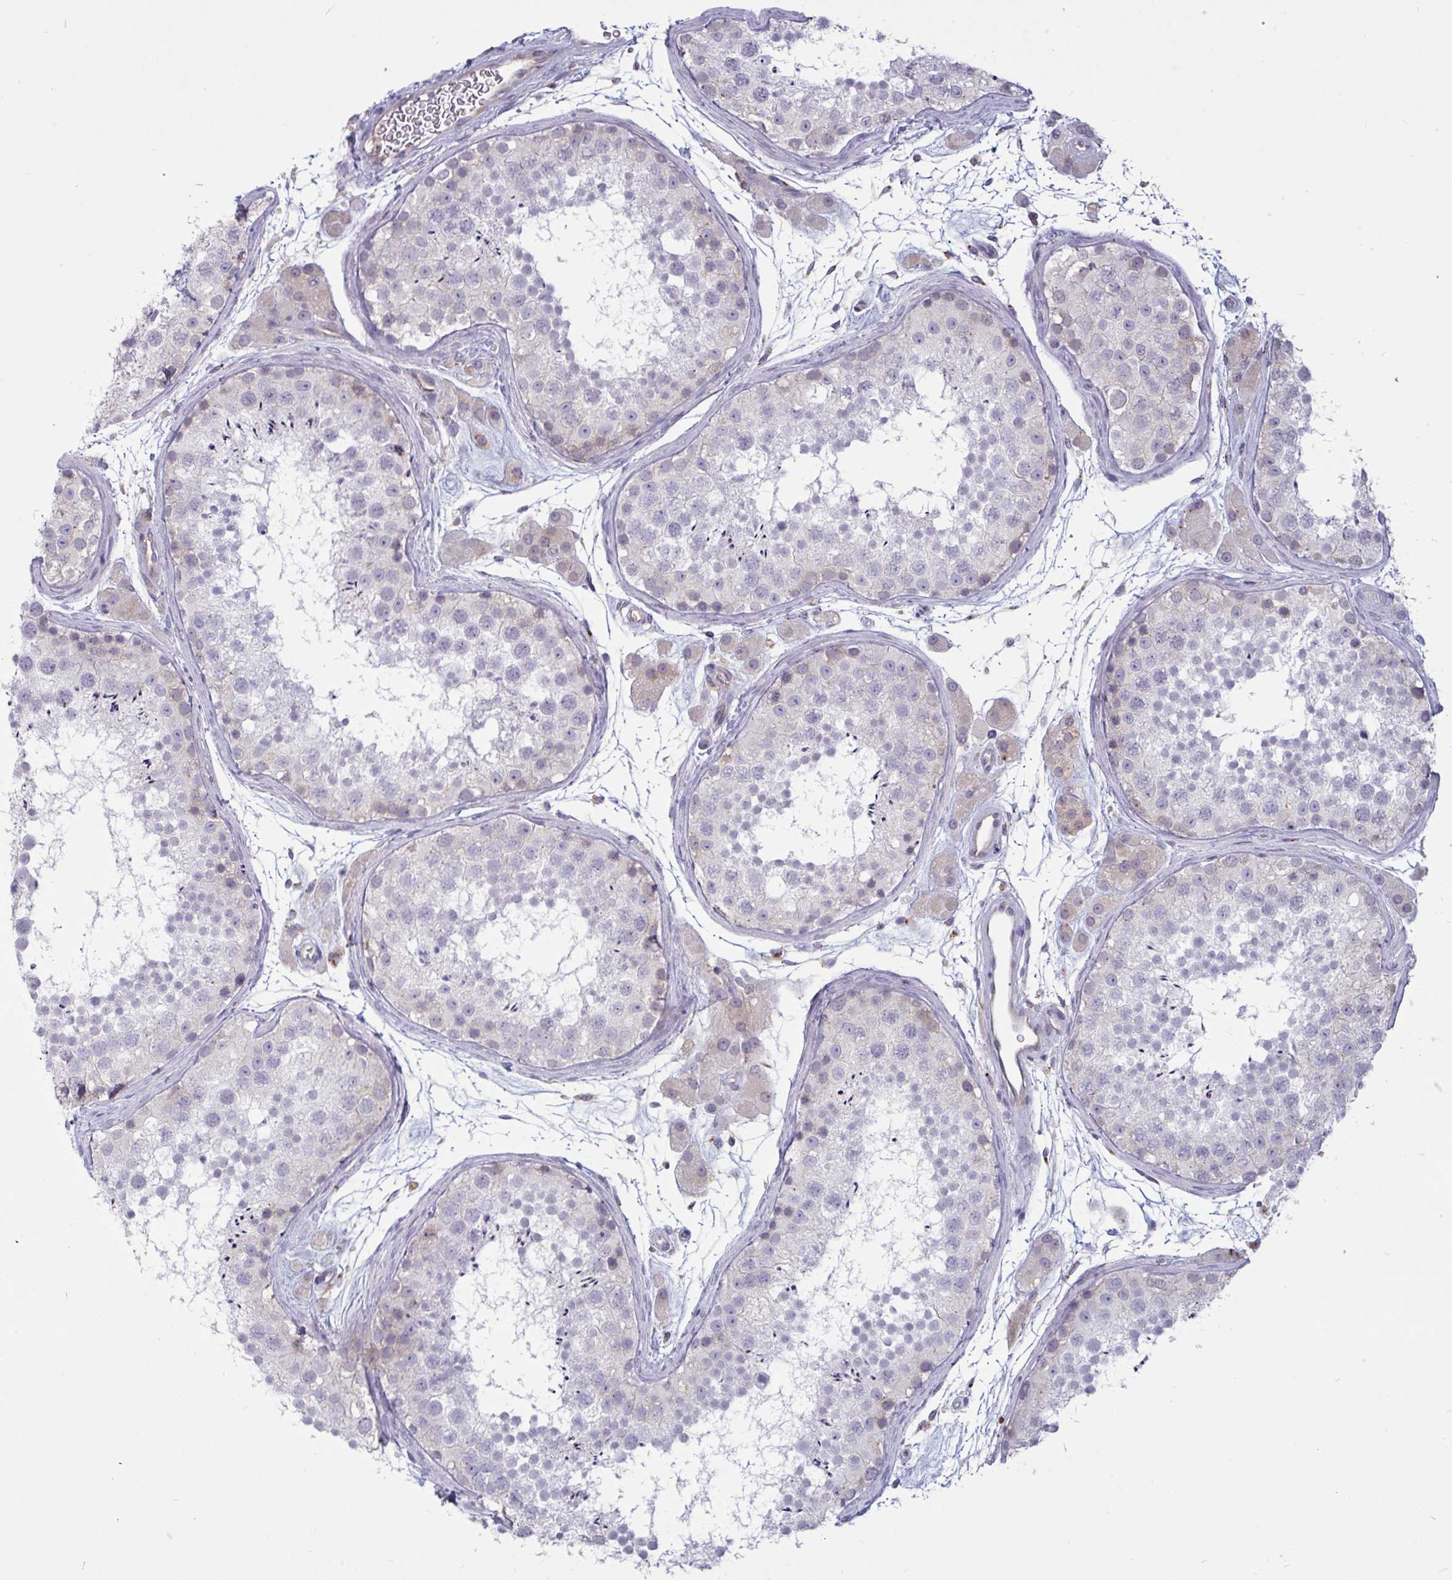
{"staining": {"intensity": "negative", "quantity": "none", "location": "none"}, "tissue": "testis", "cell_type": "Cells in seminiferous ducts", "image_type": "normal", "snomed": [{"axis": "morphology", "description": "Normal tissue, NOS"}, {"axis": "topography", "description": "Testis"}], "caption": "This is an IHC histopathology image of unremarkable human testis. There is no positivity in cells in seminiferous ducts.", "gene": "TBC1D4", "patient": {"sex": "male", "age": 41}}